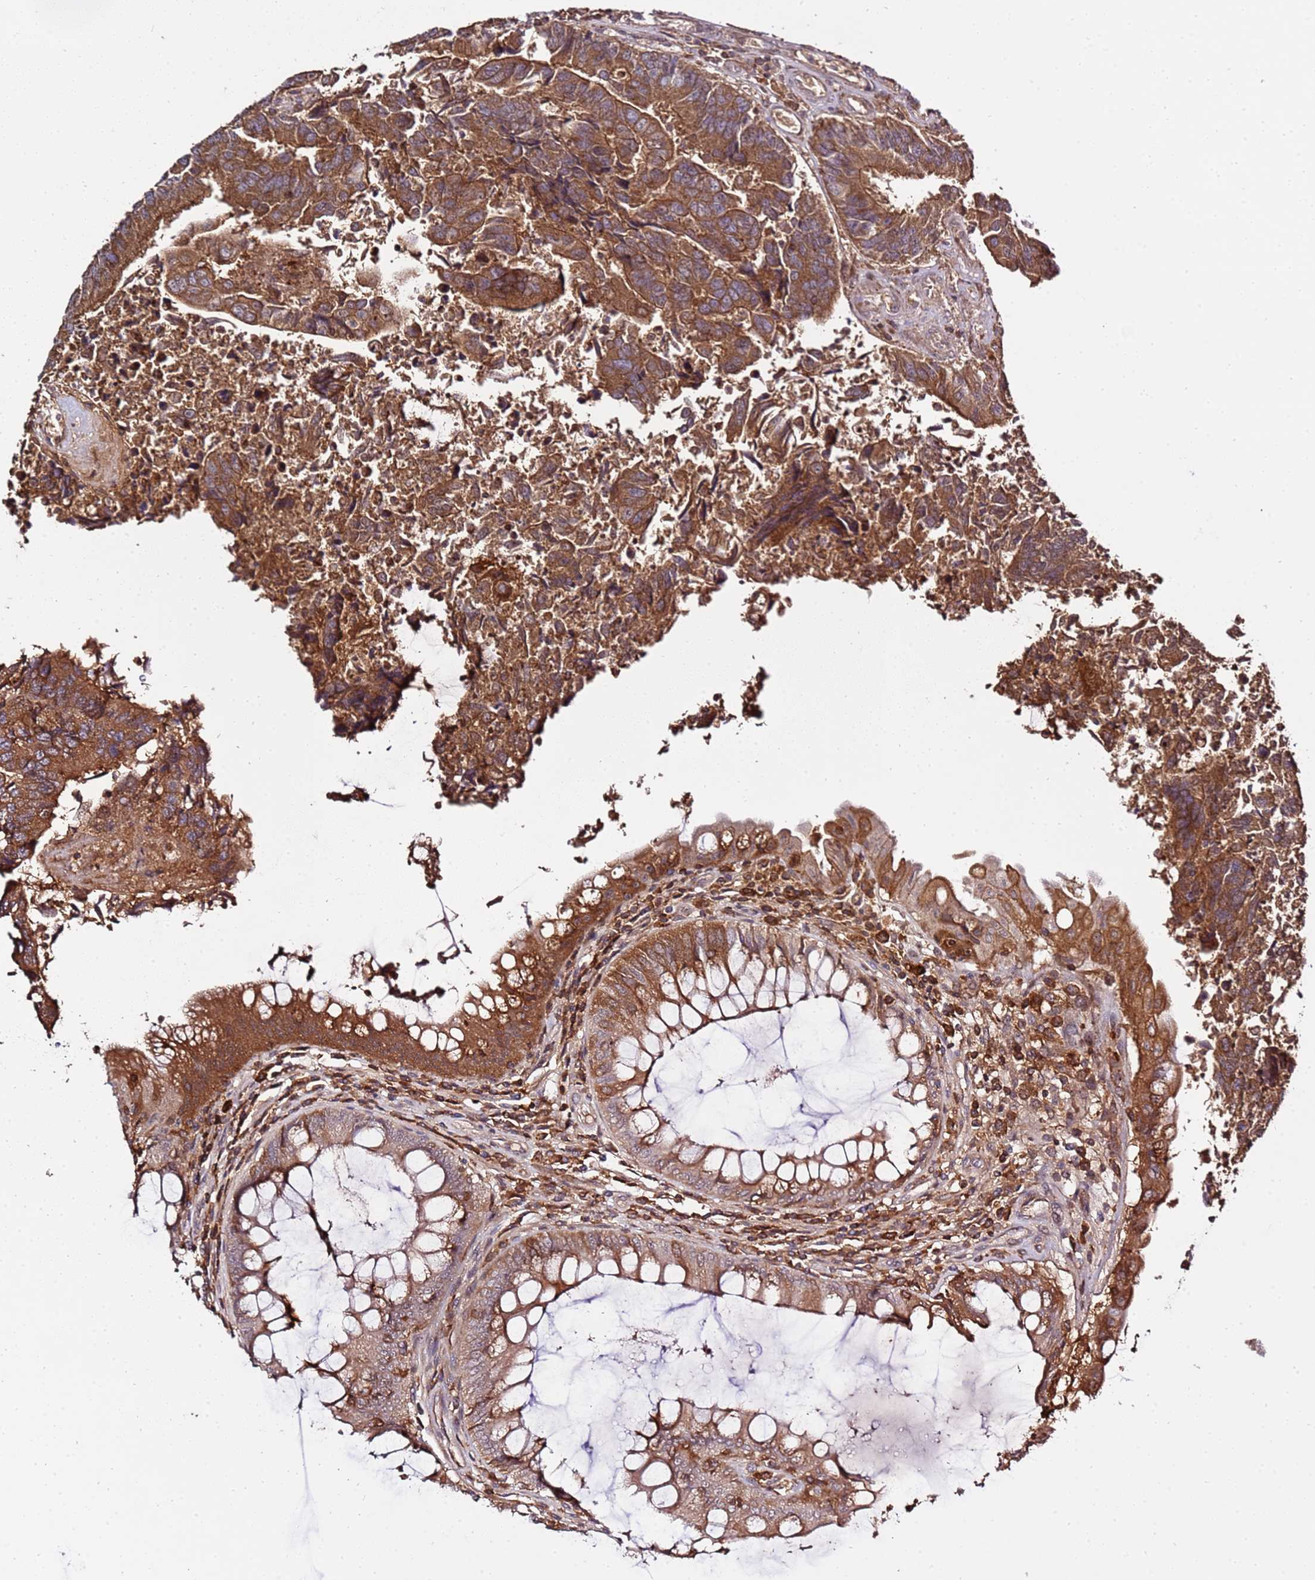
{"staining": {"intensity": "strong", "quantity": ">75%", "location": "cytoplasmic/membranous"}, "tissue": "colorectal cancer", "cell_type": "Tumor cells", "image_type": "cancer", "snomed": [{"axis": "morphology", "description": "Adenocarcinoma, NOS"}, {"axis": "topography", "description": "Colon"}], "caption": "Adenocarcinoma (colorectal) tissue demonstrates strong cytoplasmic/membranous staining in approximately >75% of tumor cells, visualized by immunohistochemistry. (IHC, brightfield microscopy, high magnification).", "gene": "ZNF624", "patient": {"sex": "female", "age": 67}}